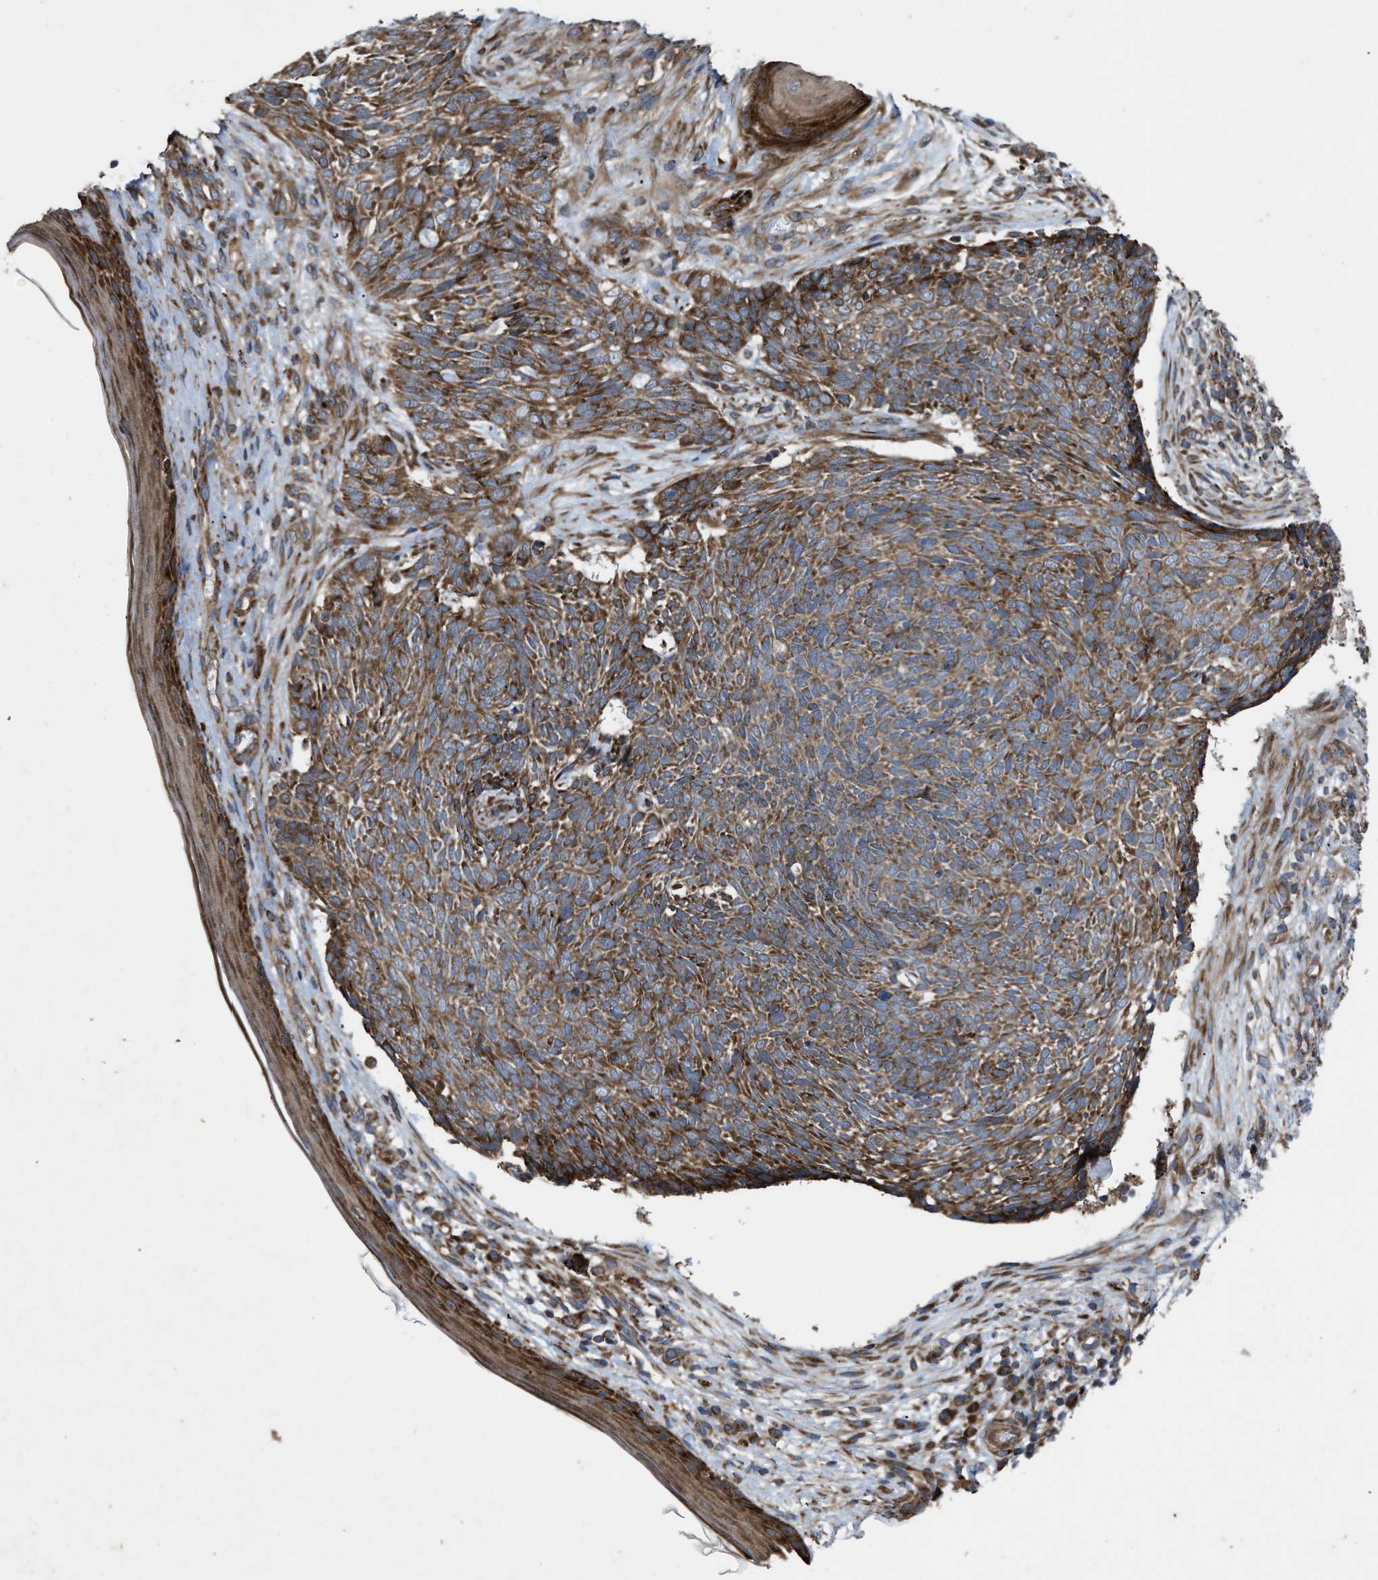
{"staining": {"intensity": "strong", "quantity": ">75%", "location": "cytoplasmic/membranous"}, "tissue": "skin cancer", "cell_type": "Tumor cells", "image_type": "cancer", "snomed": [{"axis": "morphology", "description": "Basal cell carcinoma"}, {"axis": "topography", "description": "Skin"}], "caption": "This photomicrograph exhibits skin basal cell carcinoma stained with IHC to label a protein in brown. The cytoplasmic/membranous of tumor cells show strong positivity for the protein. Nuclei are counter-stained blue.", "gene": "PER3", "patient": {"sex": "female", "age": 84}}